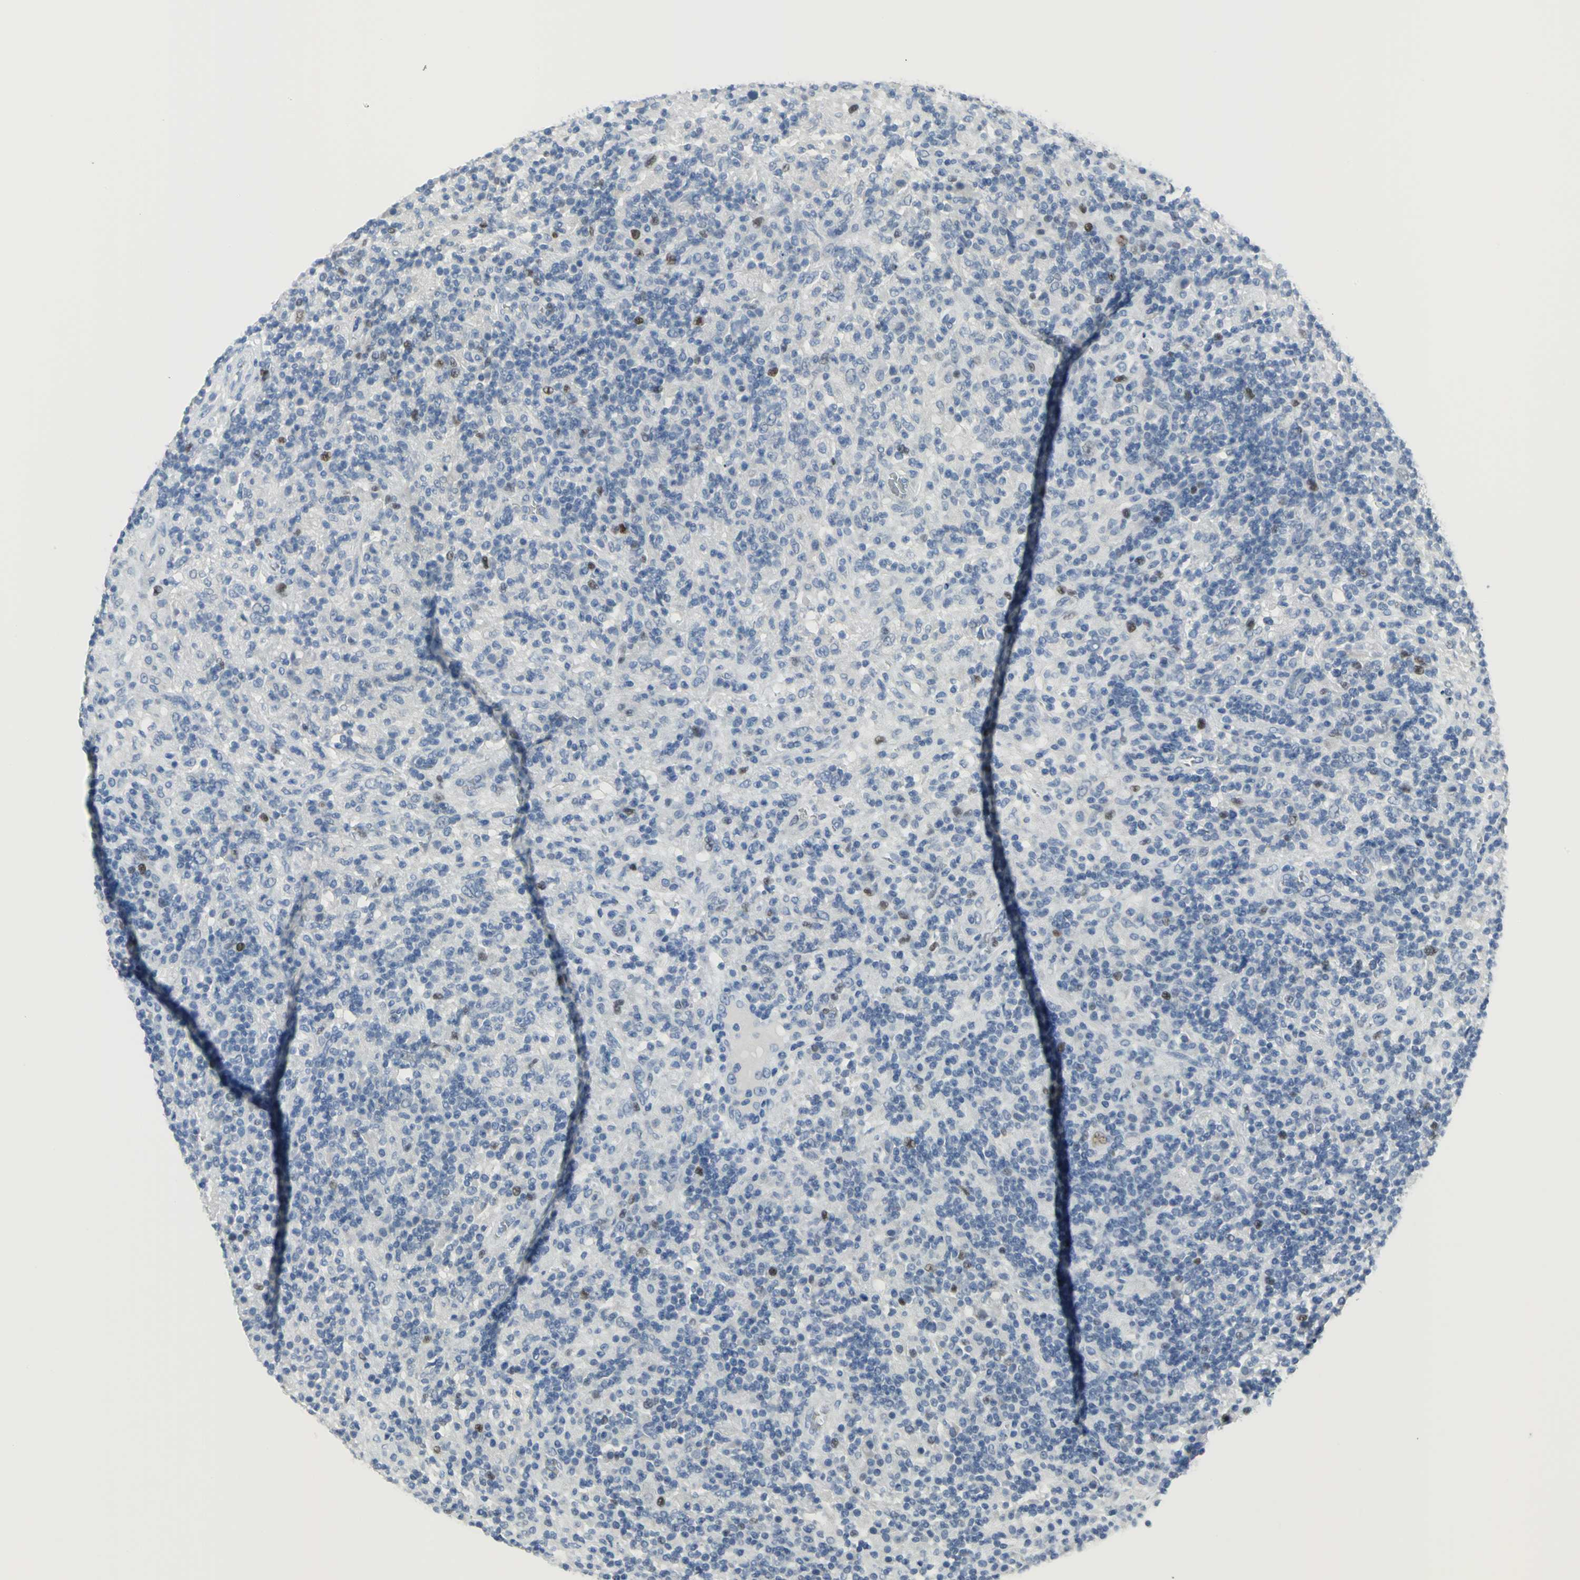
{"staining": {"intensity": "moderate", "quantity": "<25%", "location": "nuclear"}, "tissue": "lymphoma", "cell_type": "Tumor cells", "image_type": "cancer", "snomed": [{"axis": "morphology", "description": "Hodgkin's disease, NOS"}, {"axis": "topography", "description": "Lymph node"}], "caption": "A low amount of moderate nuclear staining is appreciated in approximately <25% of tumor cells in lymphoma tissue. Nuclei are stained in blue.", "gene": "MCM3", "patient": {"sex": "male", "age": 70}}